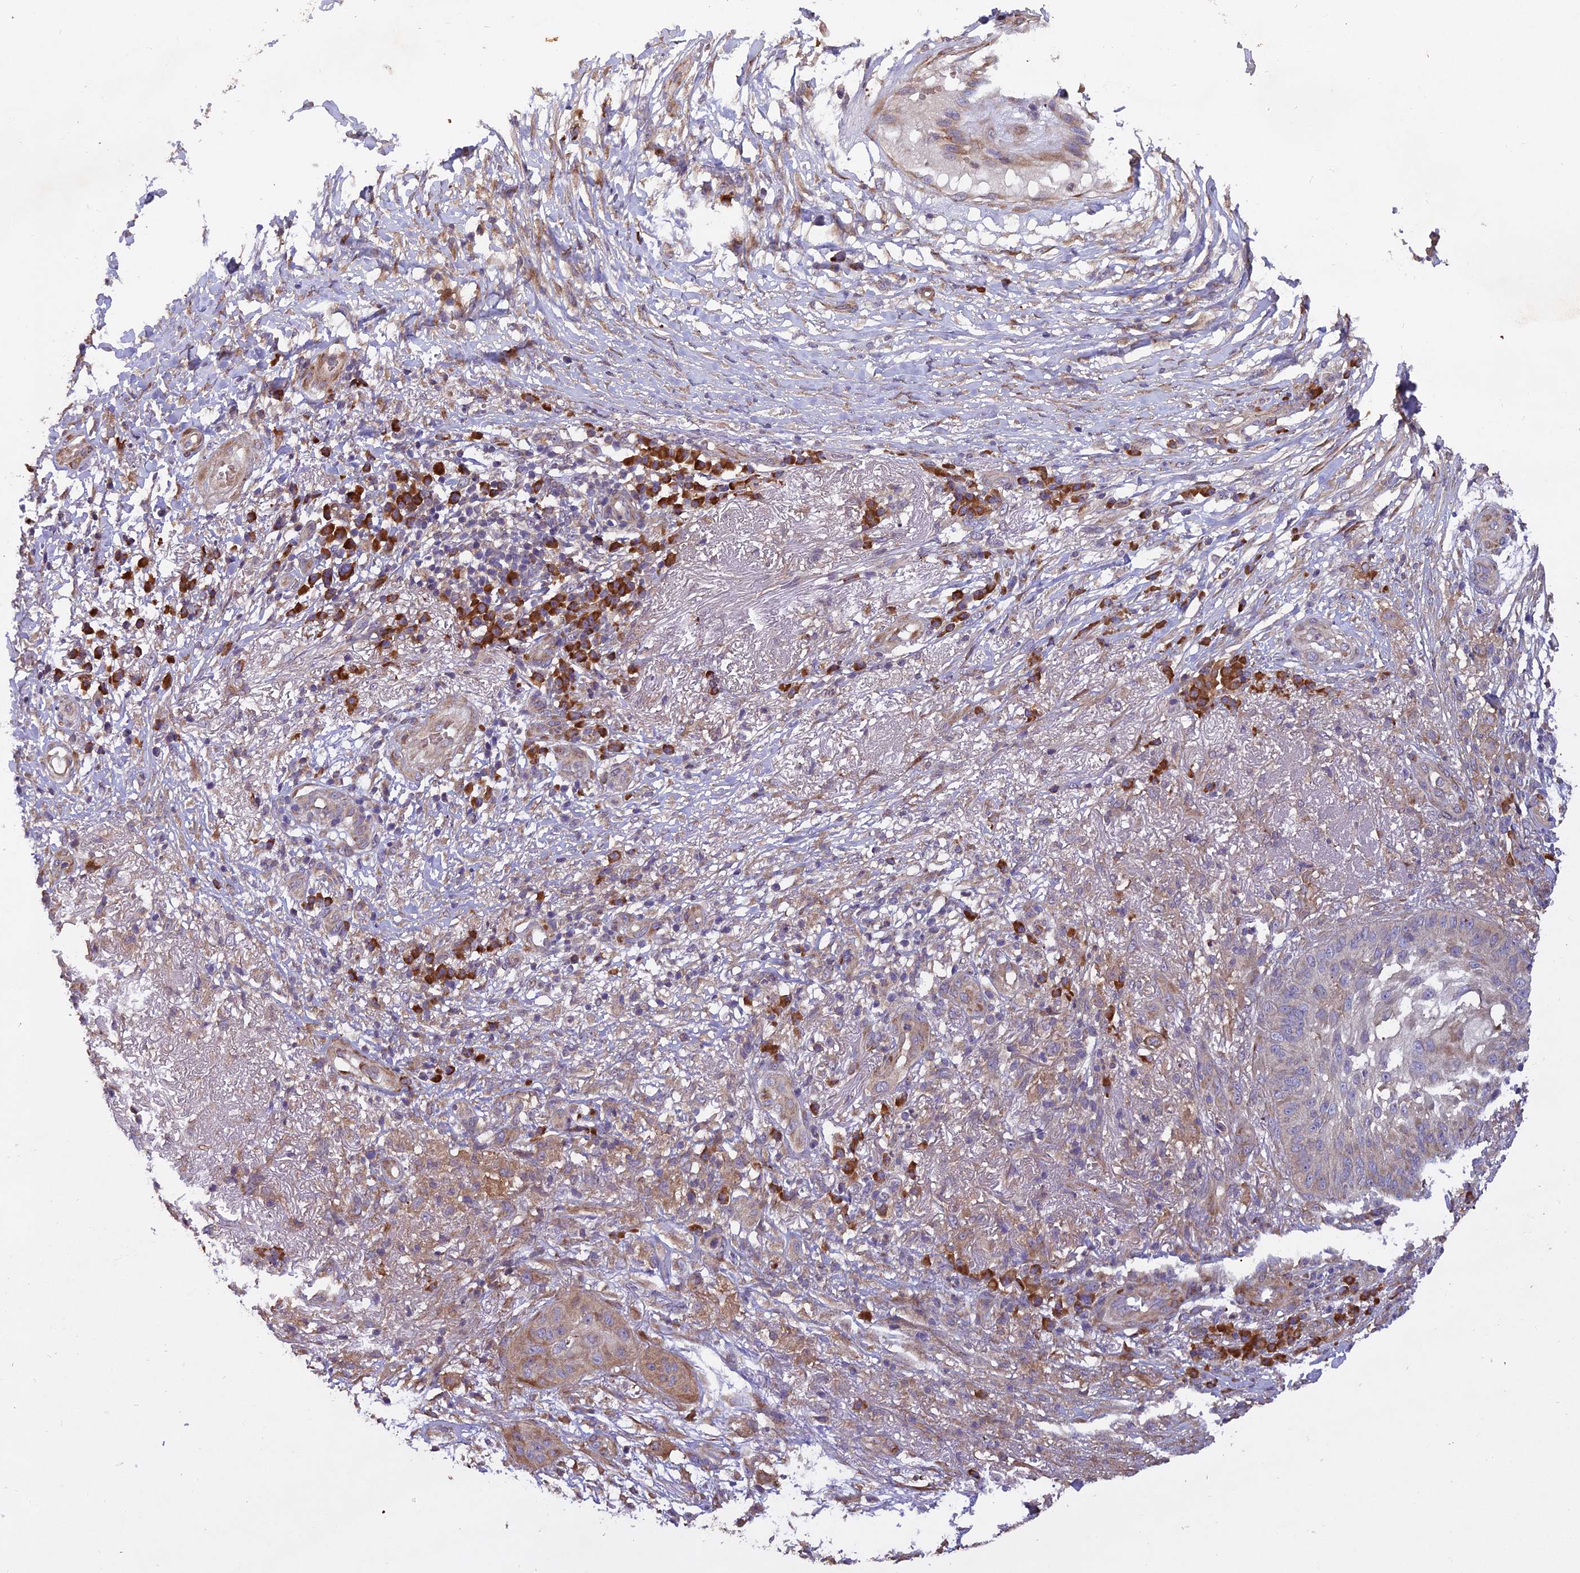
{"staining": {"intensity": "weak", "quantity": "25%-75%", "location": "cytoplasmic/membranous"}, "tissue": "skin cancer", "cell_type": "Tumor cells", "image_type": "cancer", "snomed": [{"axis": "morphology", "description": "Squamous cell carcinoma, NOS"}, {"axis": "topography", "description": "Skin"}], "caption": "This photomicrograph exhibits skin cancer (squamous cell carcinoma) stained with immunohistochemistry (IHC) to label a protein in brown. The cytoplasmic/membranous of tumor cells show weak positivity for the protein. Nuclei are counter-stained blue.", "gene": "CENPL", "patient": {"sex": "male", "age": 70}}